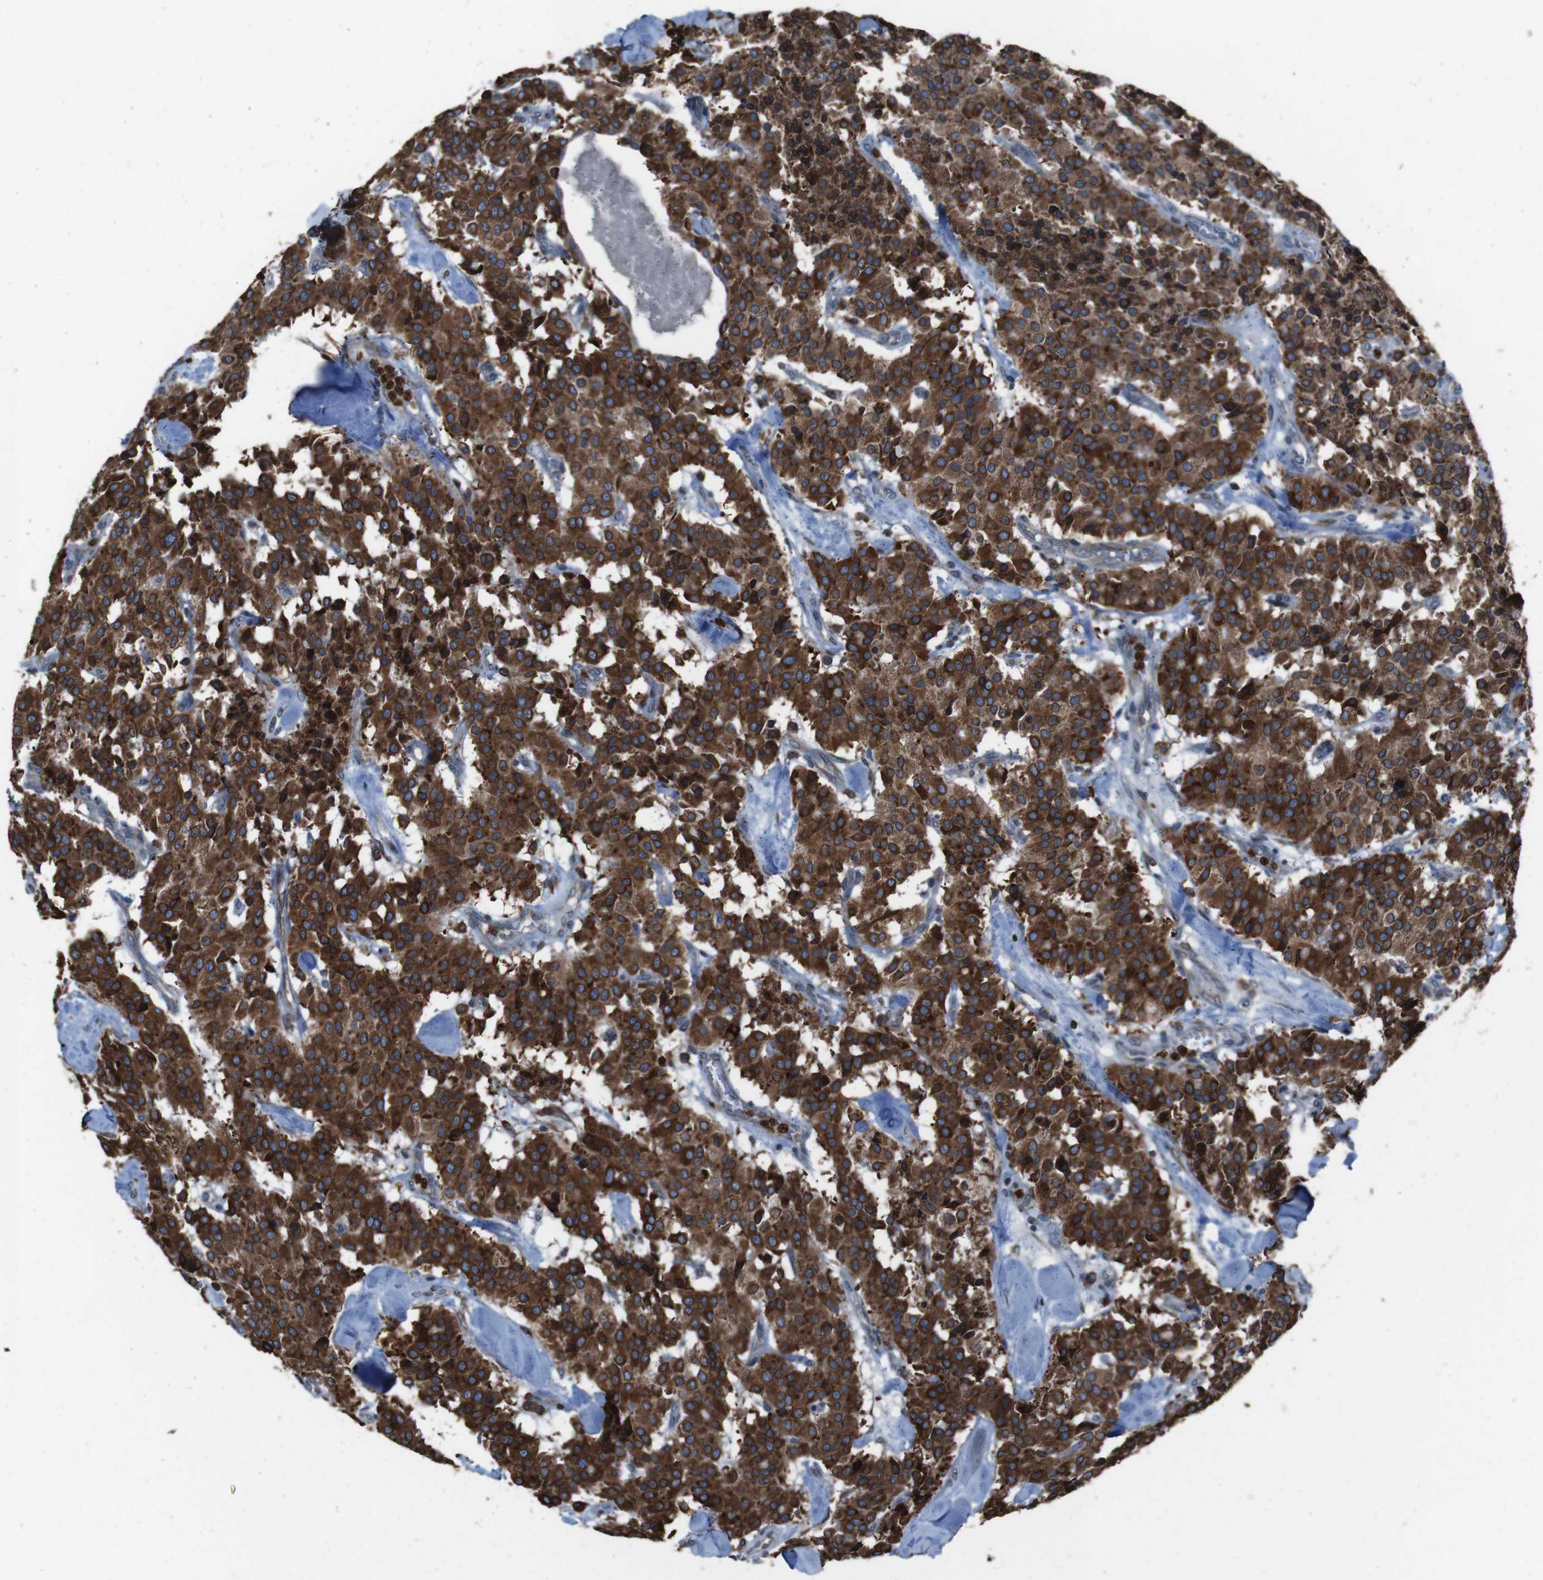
{"staining": {"intensity": "strong", "quantity": ">75%", "location": "cytoplasmic/membranous"}, "tissue": "carcinoid", "cell_type": "Tumor cells", "image_type": "cancer", "snomed": [{"axis": "morphology", "description": "Carcinoid, malignant, NOS"}, {"axis": "topography", "description": "Lung"}], "caption": "Protein analysis of carcinoid tissue demonstrates strong cytoplasmic/membranous positivity in about >75% of tumor cells. The protein of interest is stained brown, and the nuclei are stained in blue (DAB IHC with brightfield microscopy, high magnification).", "gene": "APMAP", "patient": {"sex": "male", "age": 30}}